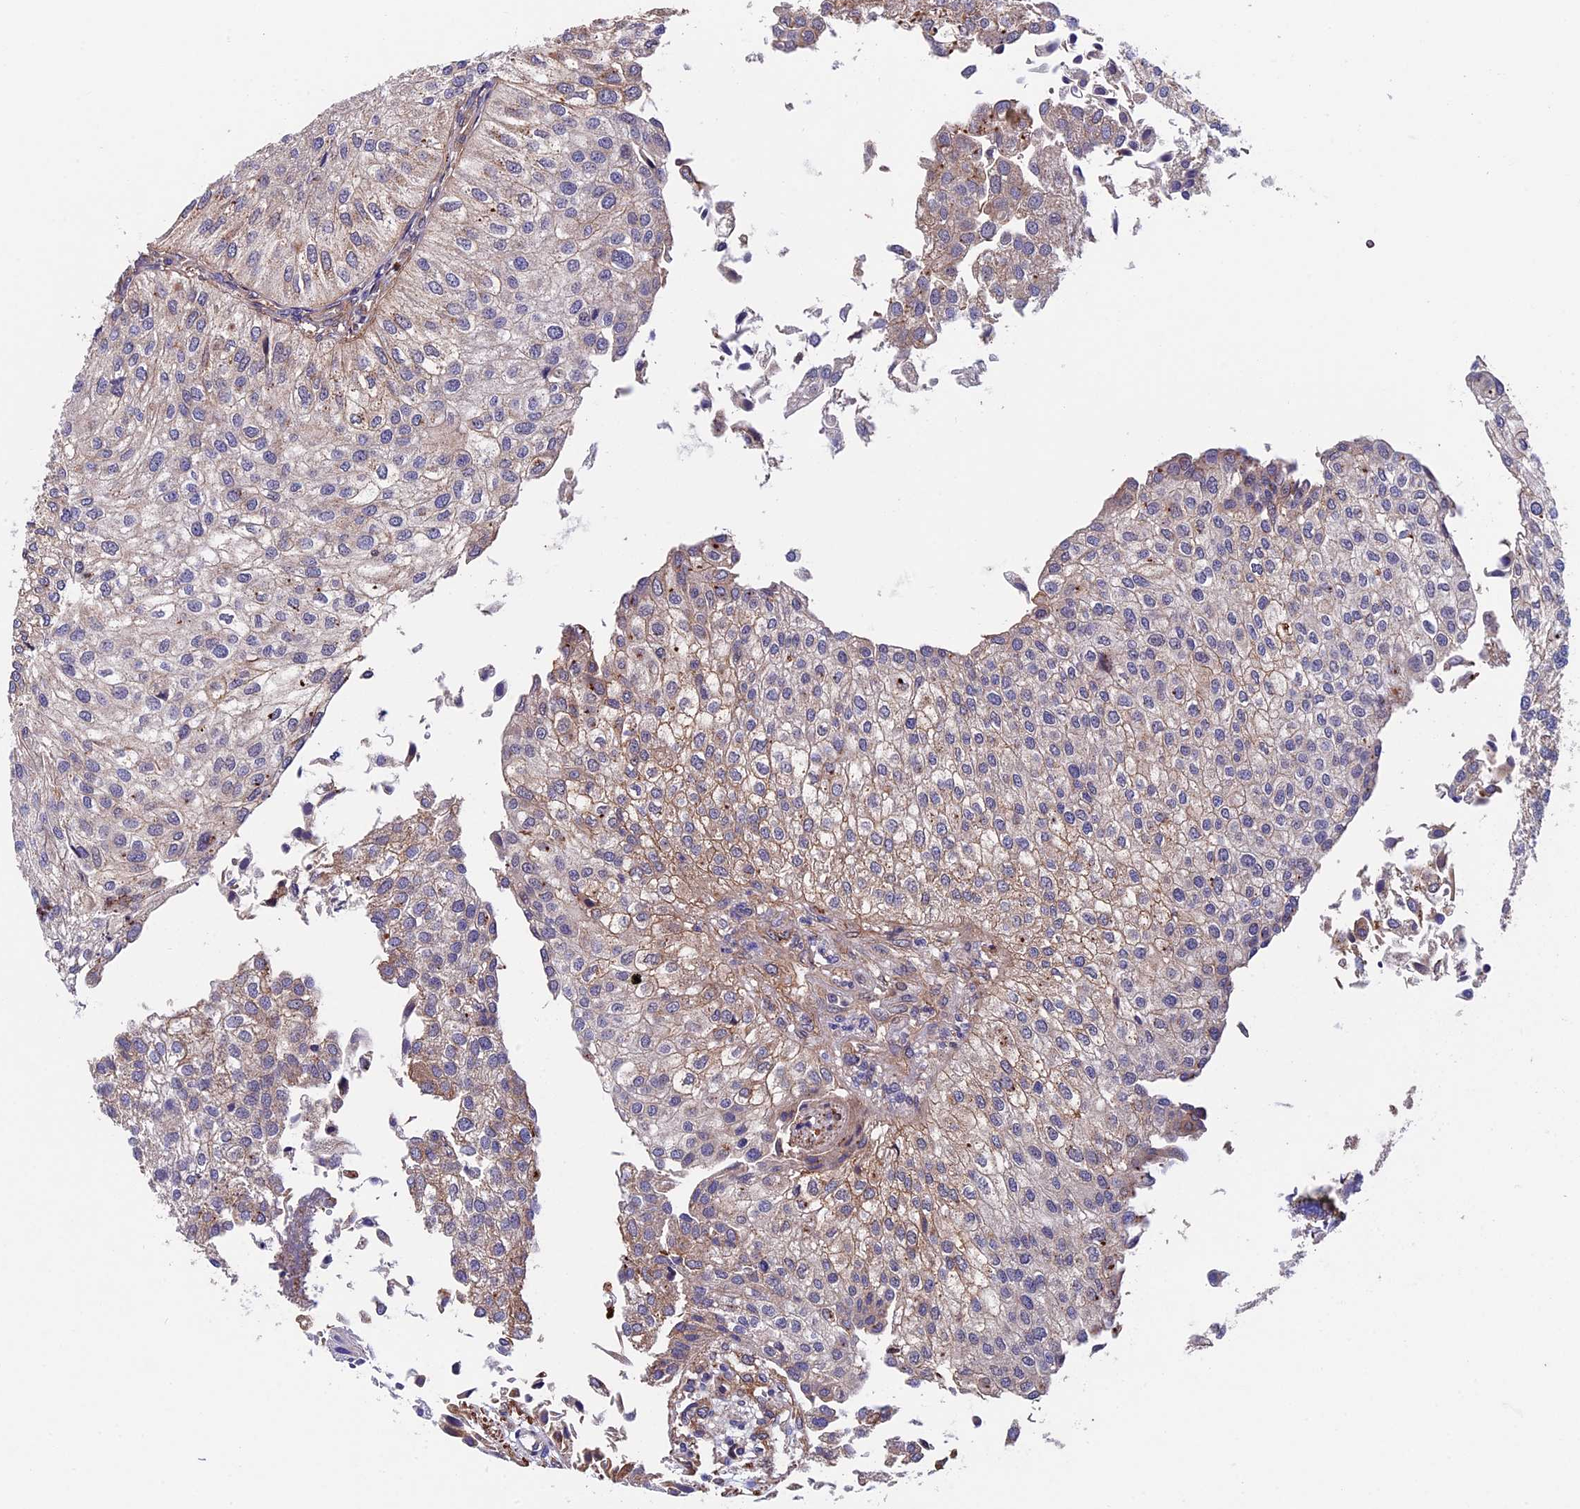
{"staining": {"intensity": "weak", "quantity": "<25%", "location": "cytoplasmic/membranous"}, "tissue": "urothelial cancer", "cell_type": "Tumor cells", "image_type": "cancer", "snomed": [{"axis": "morphology", "description": "Urothelial carcinoma, Low grade"}, {"axis": "topography", "description": "Urinary bladder"}], "caption": "This is an immunohistochemistry (IHC) photomicrograph of human urothelial cancer. There is no expression in tumor cells.", "gene": "SLC9A5", "patient": {"sex": "female", "age": 89}}